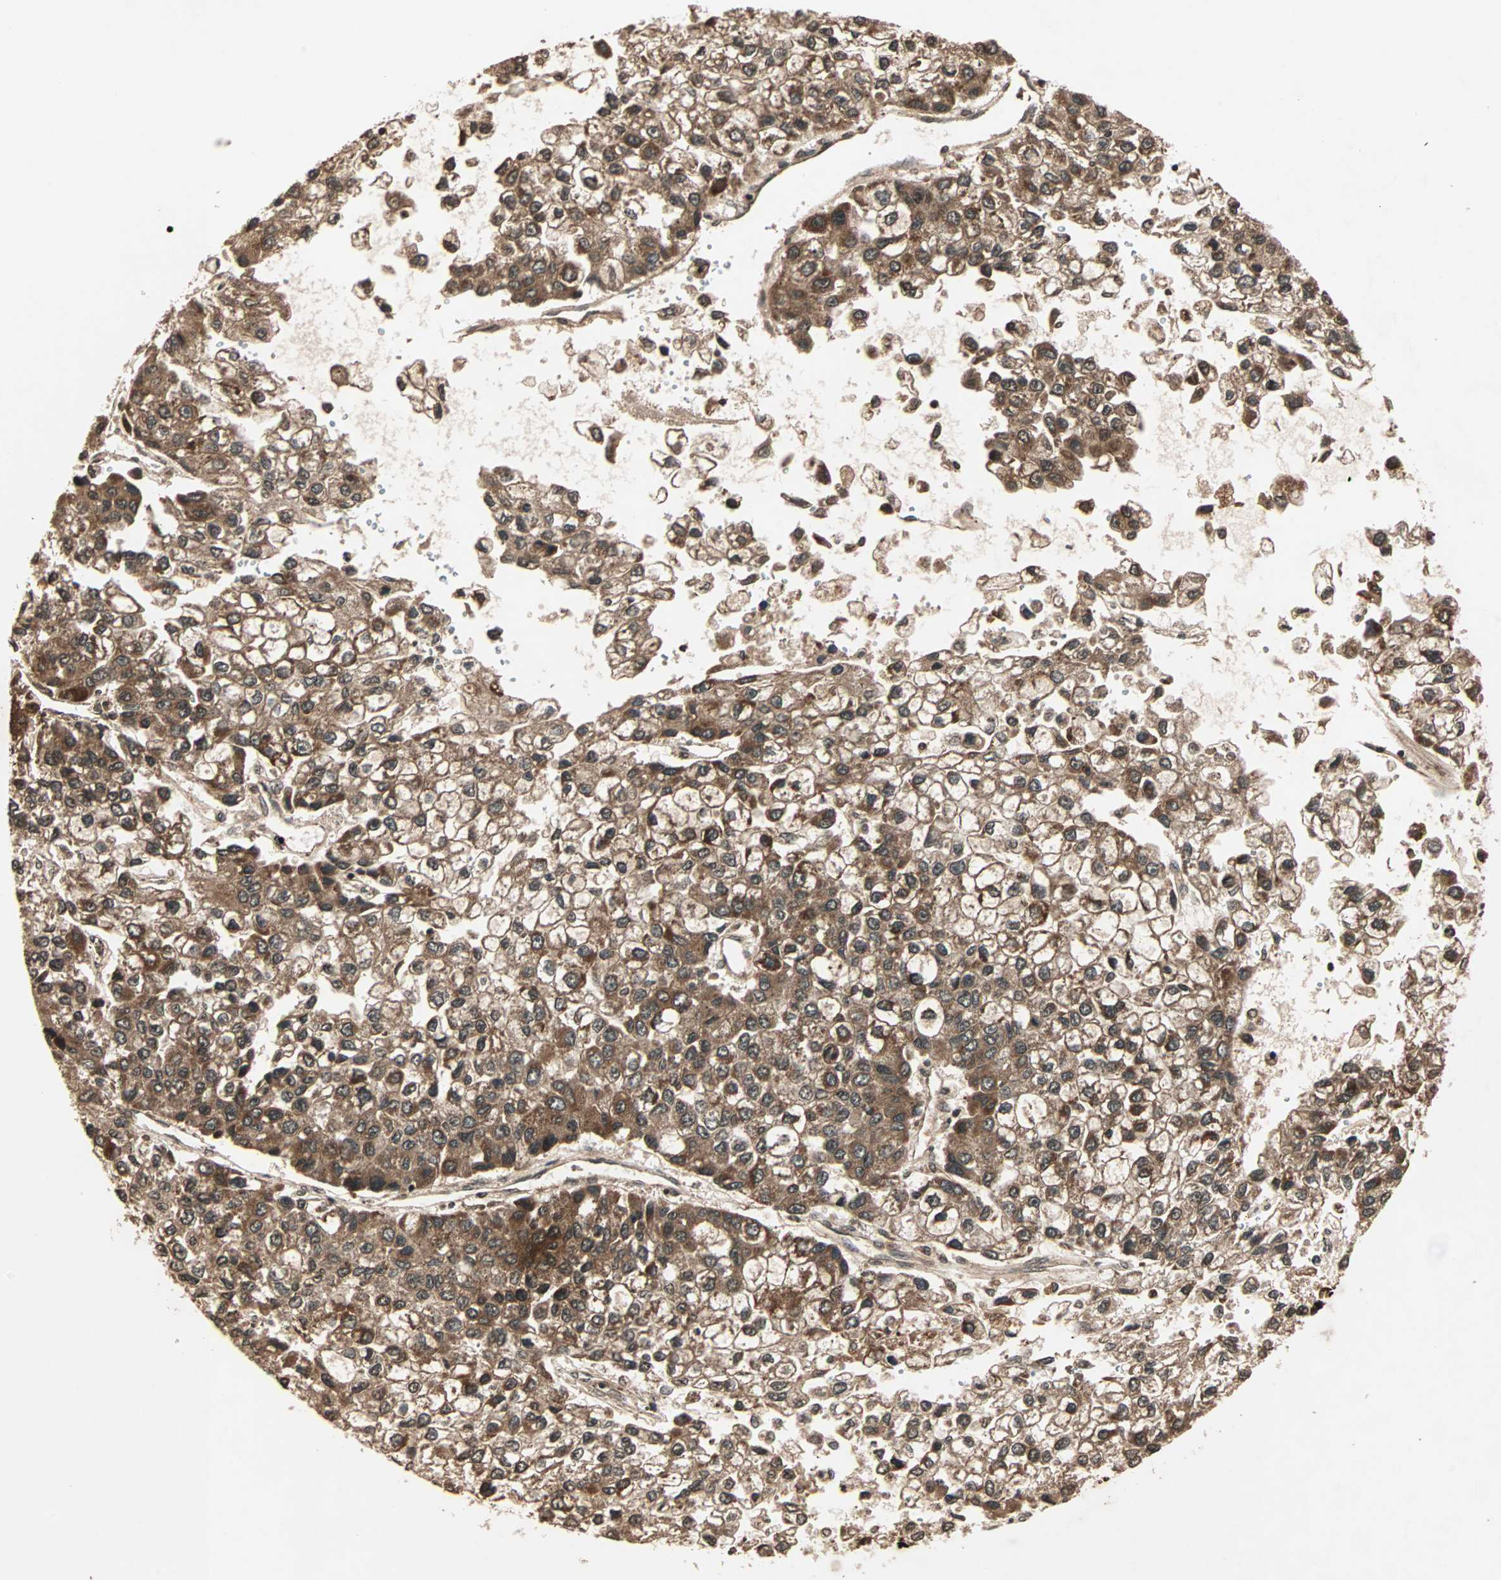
{"staining": {"intensity": "moderate", "quantity": ">75%", "location": "cytoplasmic/membranous"}, "tissue": "liver cancer", "cell_type": "Tumor cells", "image_type": "cancer", "snomed": [{"axis": "morphology", "description": "Carcinoma, Hepatocellular, NOS"}, {"axis": "topography", "description": "Liver"}], "caption": "Brown immunohistochemical staining in human liver cancer (hepatocellular carcinoma) reveals moderate cytoplasmic/membranous expression in about >75% of tumor cells.", "gene": "RFFL", "patient": {"sex": "female", "age": 66}}